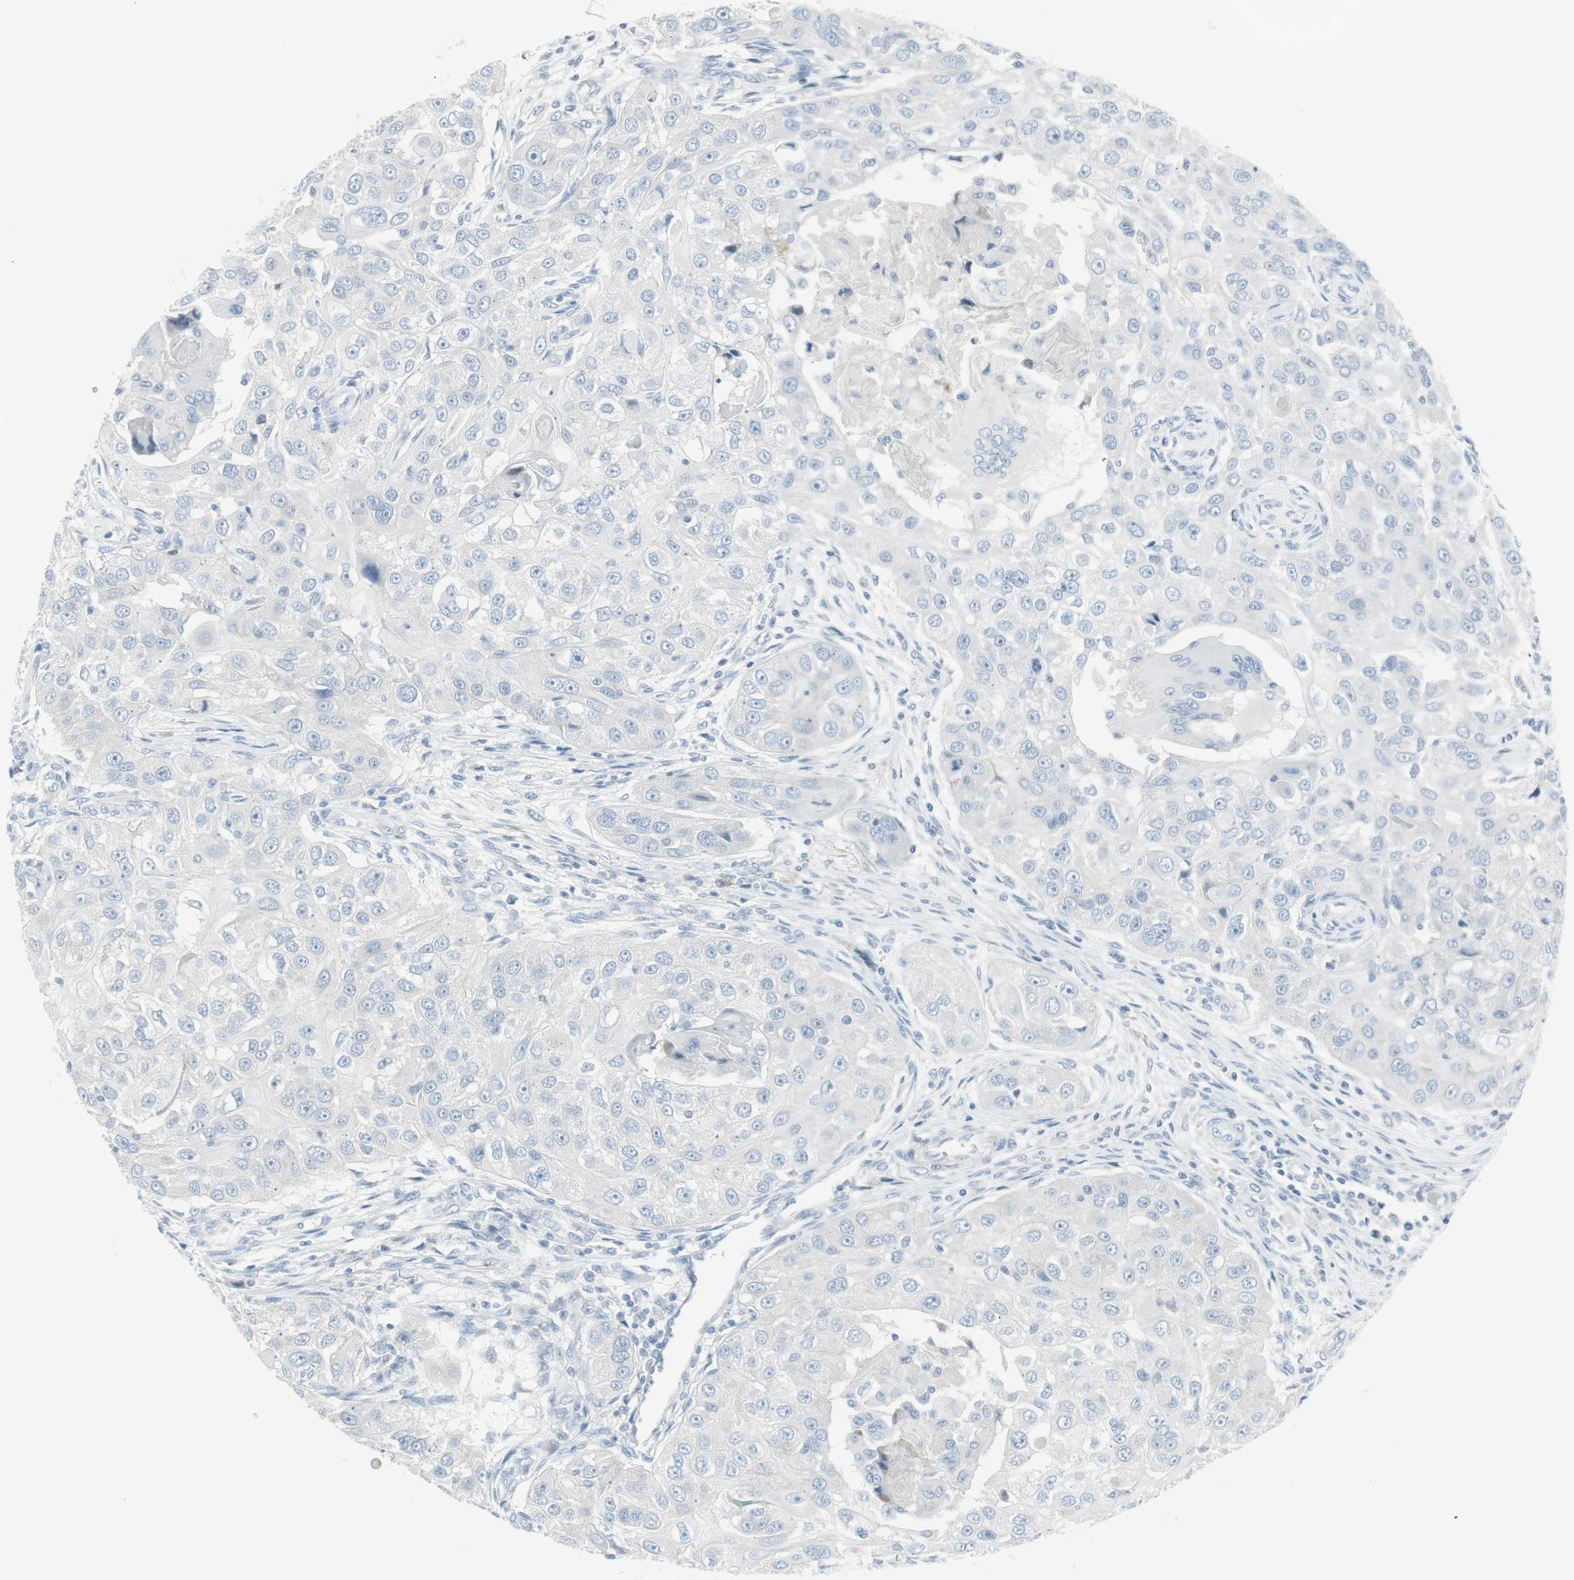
{"staining": {"intensity": "negative", "quantity": "none", "location": "none"}, "tissue": "head and neck cancer", "cell_type": "Tumor cells", "image_type": "cancer", "snomed": [{"axis": "morphology", "description": "Normal tissue, NOS"}, {"axis": "morphology", "description": "Squamous cell carcinoma, NOS"}, {"axis": "topography", "description": "Skeletal muscle"}, {"axis": "topography", "description": "Head-Neck"}], "caption": "Tumor cells show no significant expression in head and neck cancer (squamous cell carcinoma).", "gene": "AGR2", "patient": {"sex": "male", "age": 51}}